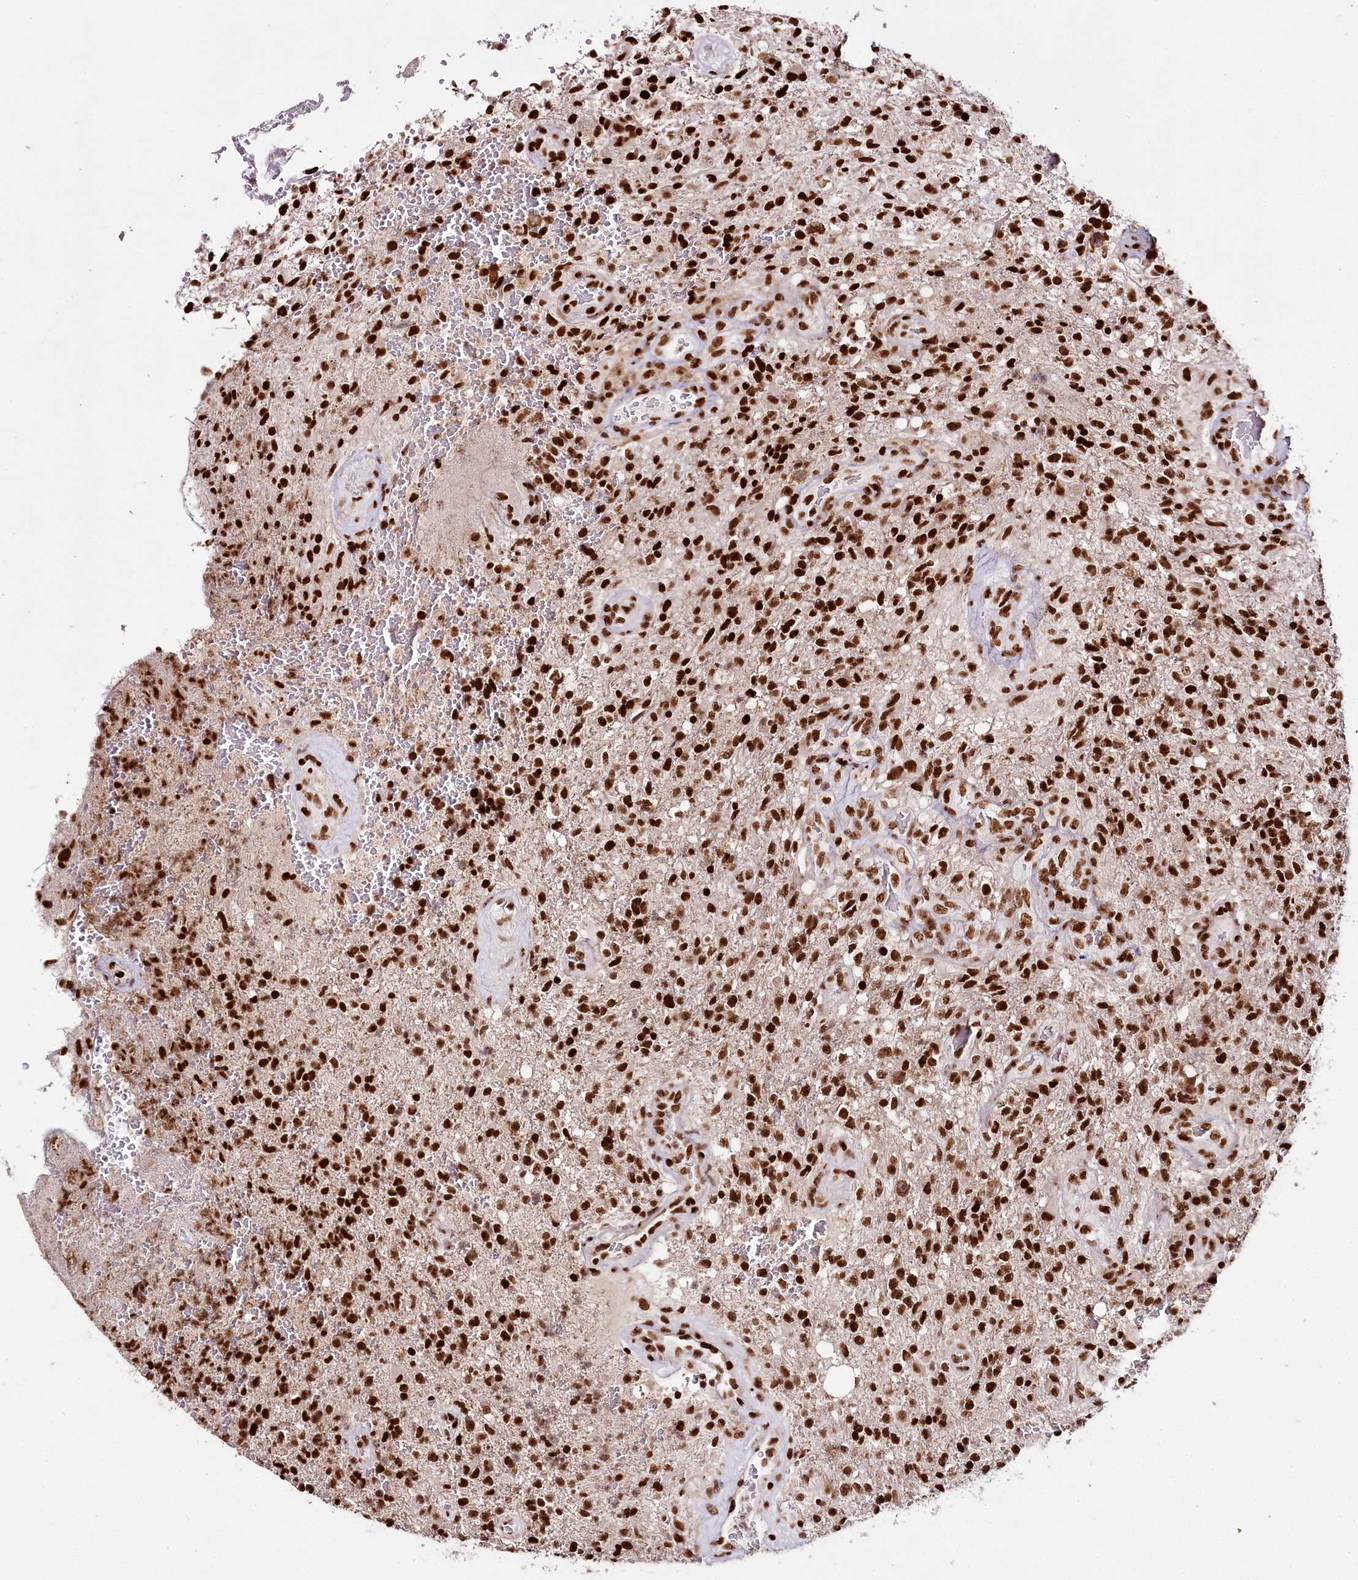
{"staining": {"intensity": "strong", "quantity": ">75%", "location": "nuclear"}, "tissue": "glioma", "cell_type": "Tumor cells", "image_type": "cancer", "snomed": [{"axis": "morphology", "description": "Glioma, malignant, High grade"}, {"axis": "topography", "description": "Brain"}], "caption": "Immunohistochemical staining of human malignant glioma (high-grade) demonstrates strong nuclear protein expression in approximately >75% of tumor cells. Using DAB (brown) and hematoxylin (blue) stains, captured at high magnification using brightfield microscopy.", "gene": "SMARCE1", "patient": {"sex": "male", "age": 56}}